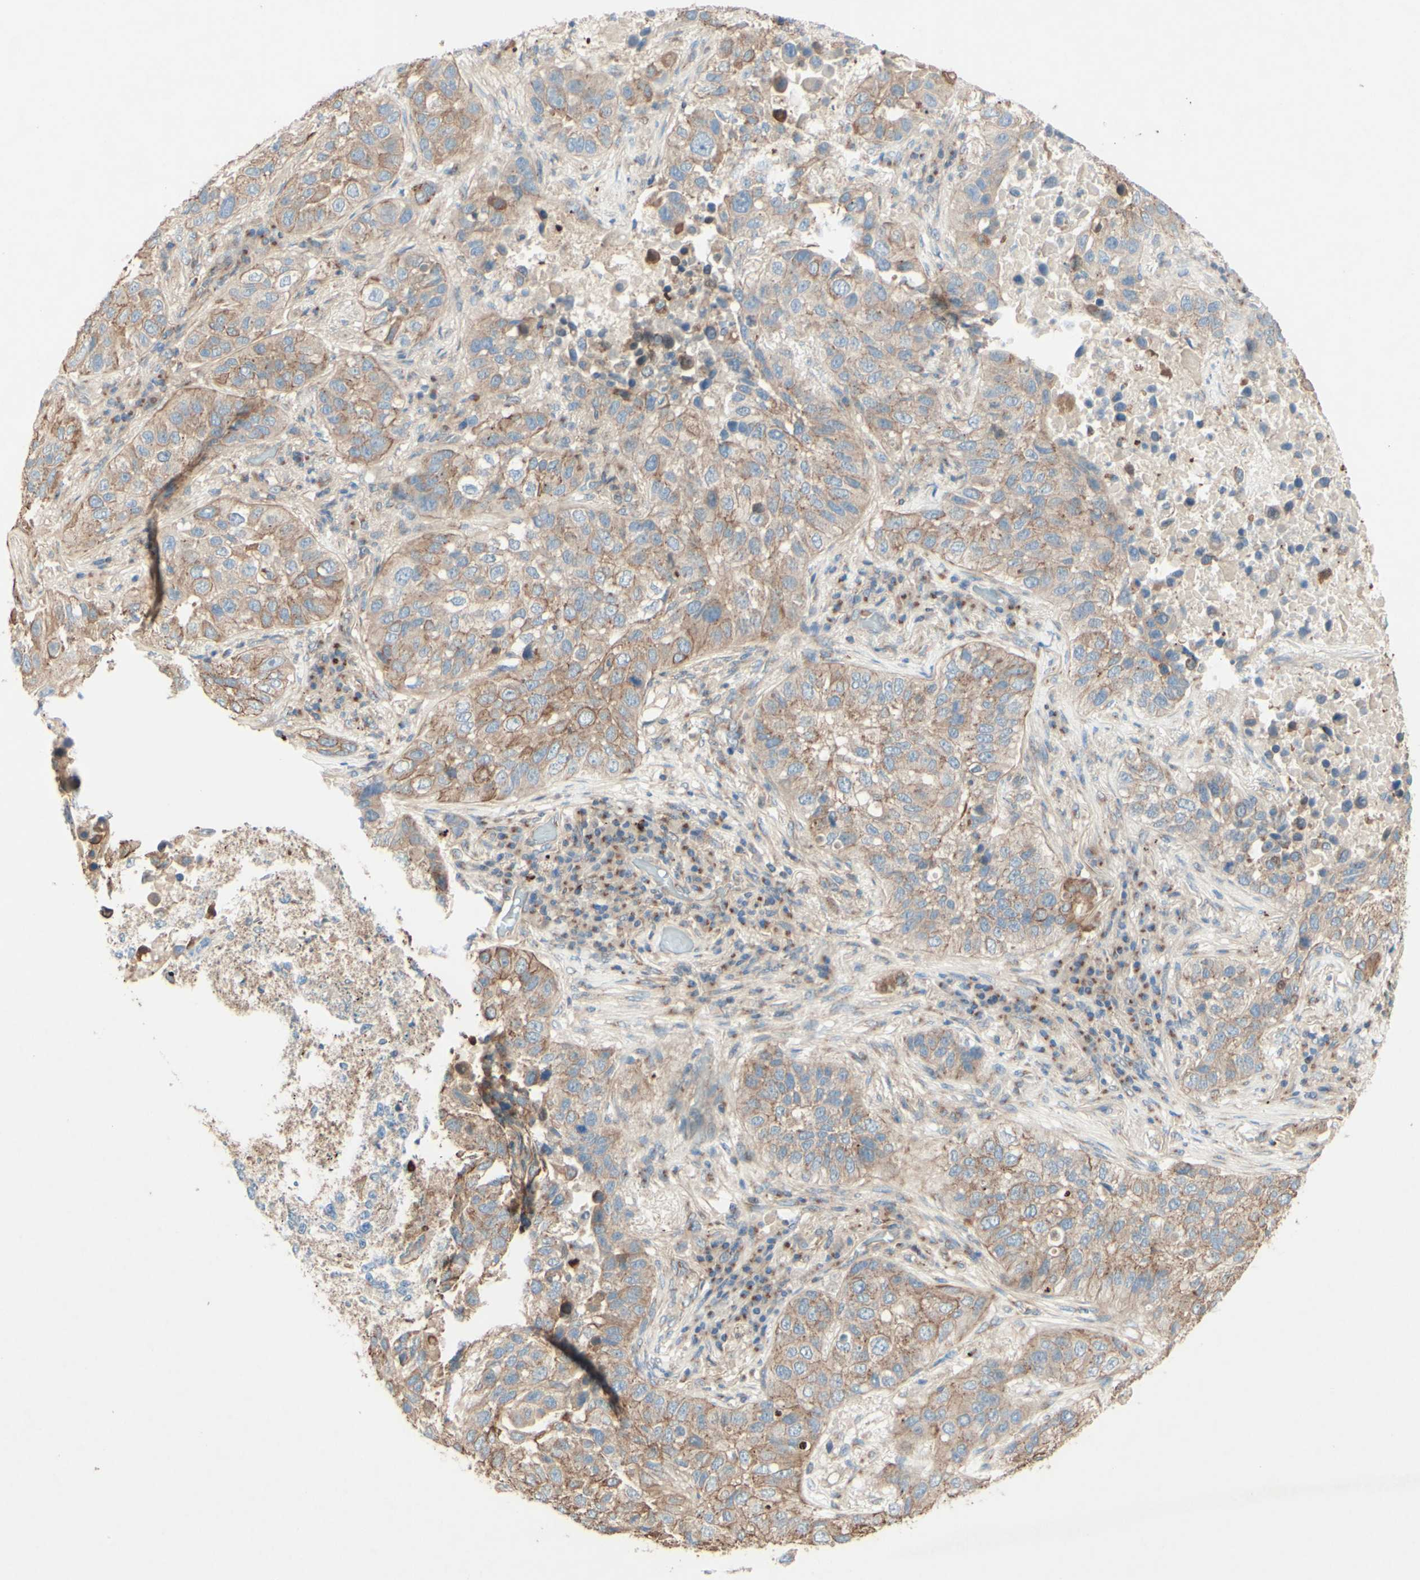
{"staining": {"intensity": "weak", "quantity": ">75%", "location": "cytoplasmic/membranous"}, "tissue": "lung cancer", "cell_type": "Tumor cells", "image_type": "cancer", "snomed": [{"axis": "morphology", "description": "Squamous cell carcinoma, NOS"}, {"axis": "topography", "description": "Lung"}], "caption": "Immunohistochemical staining of human lung cancer demonstrates low levels of weak cytoplasmic/membranous staining in about >75% of tumor cells.", "gene": "MTM1", "patient": {"sex": "male", "age": 57}}